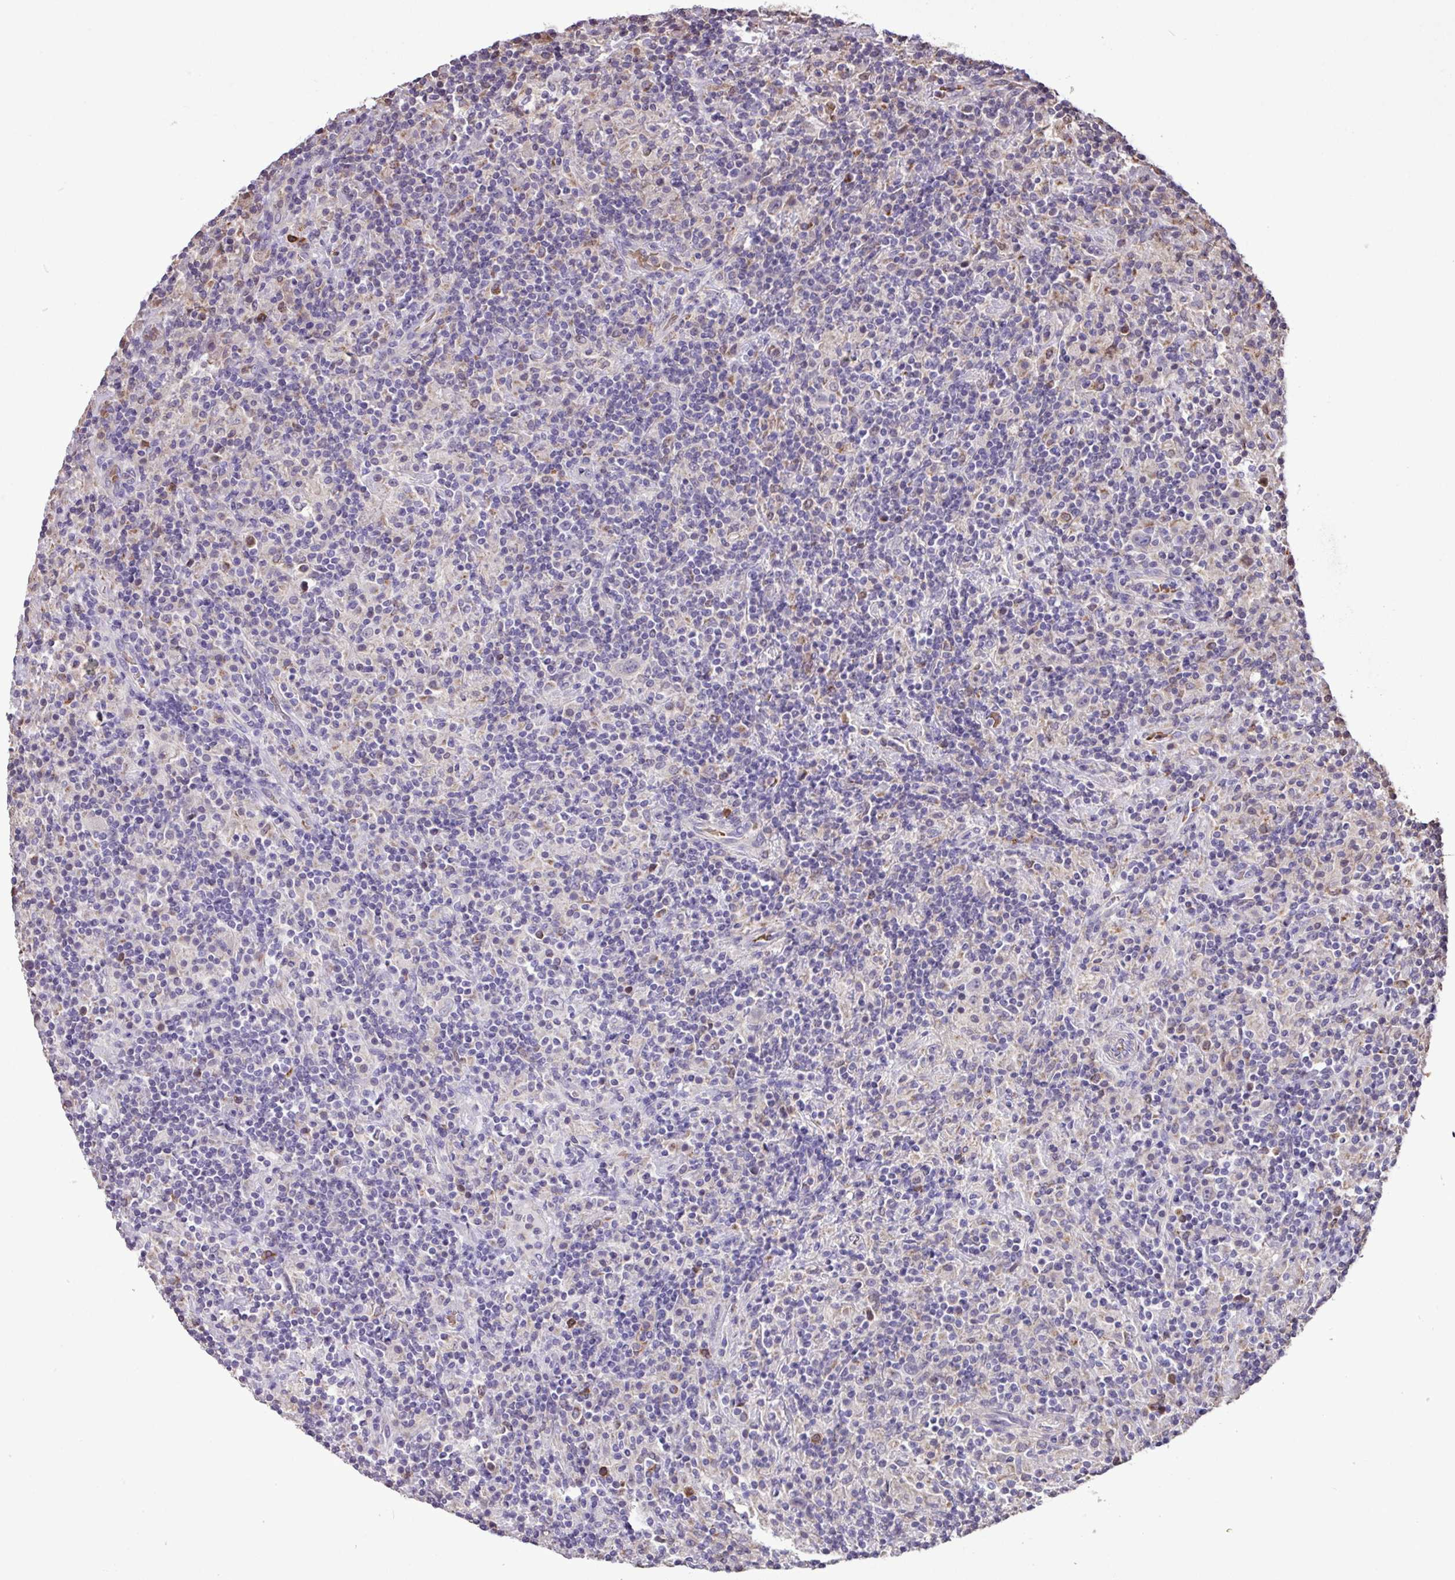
{"staining": {"intensity": "negative", "quantity": "none", "location": "none"}, "tissue": "lymphoma", "cell_type": "Tumor cells", "image_type": "cancer", "snomed": [{"axis": "morphology", "description": "Hodgkin's disease, NOS"}, {"axis": "topography", "description": "Lymph node"}], "caption": "The photomicrograph demonstrates no significant expression in tumor cells of lymphoma.", "gene": "CHST11", "patient": {"sex": "male", "age": 70}}